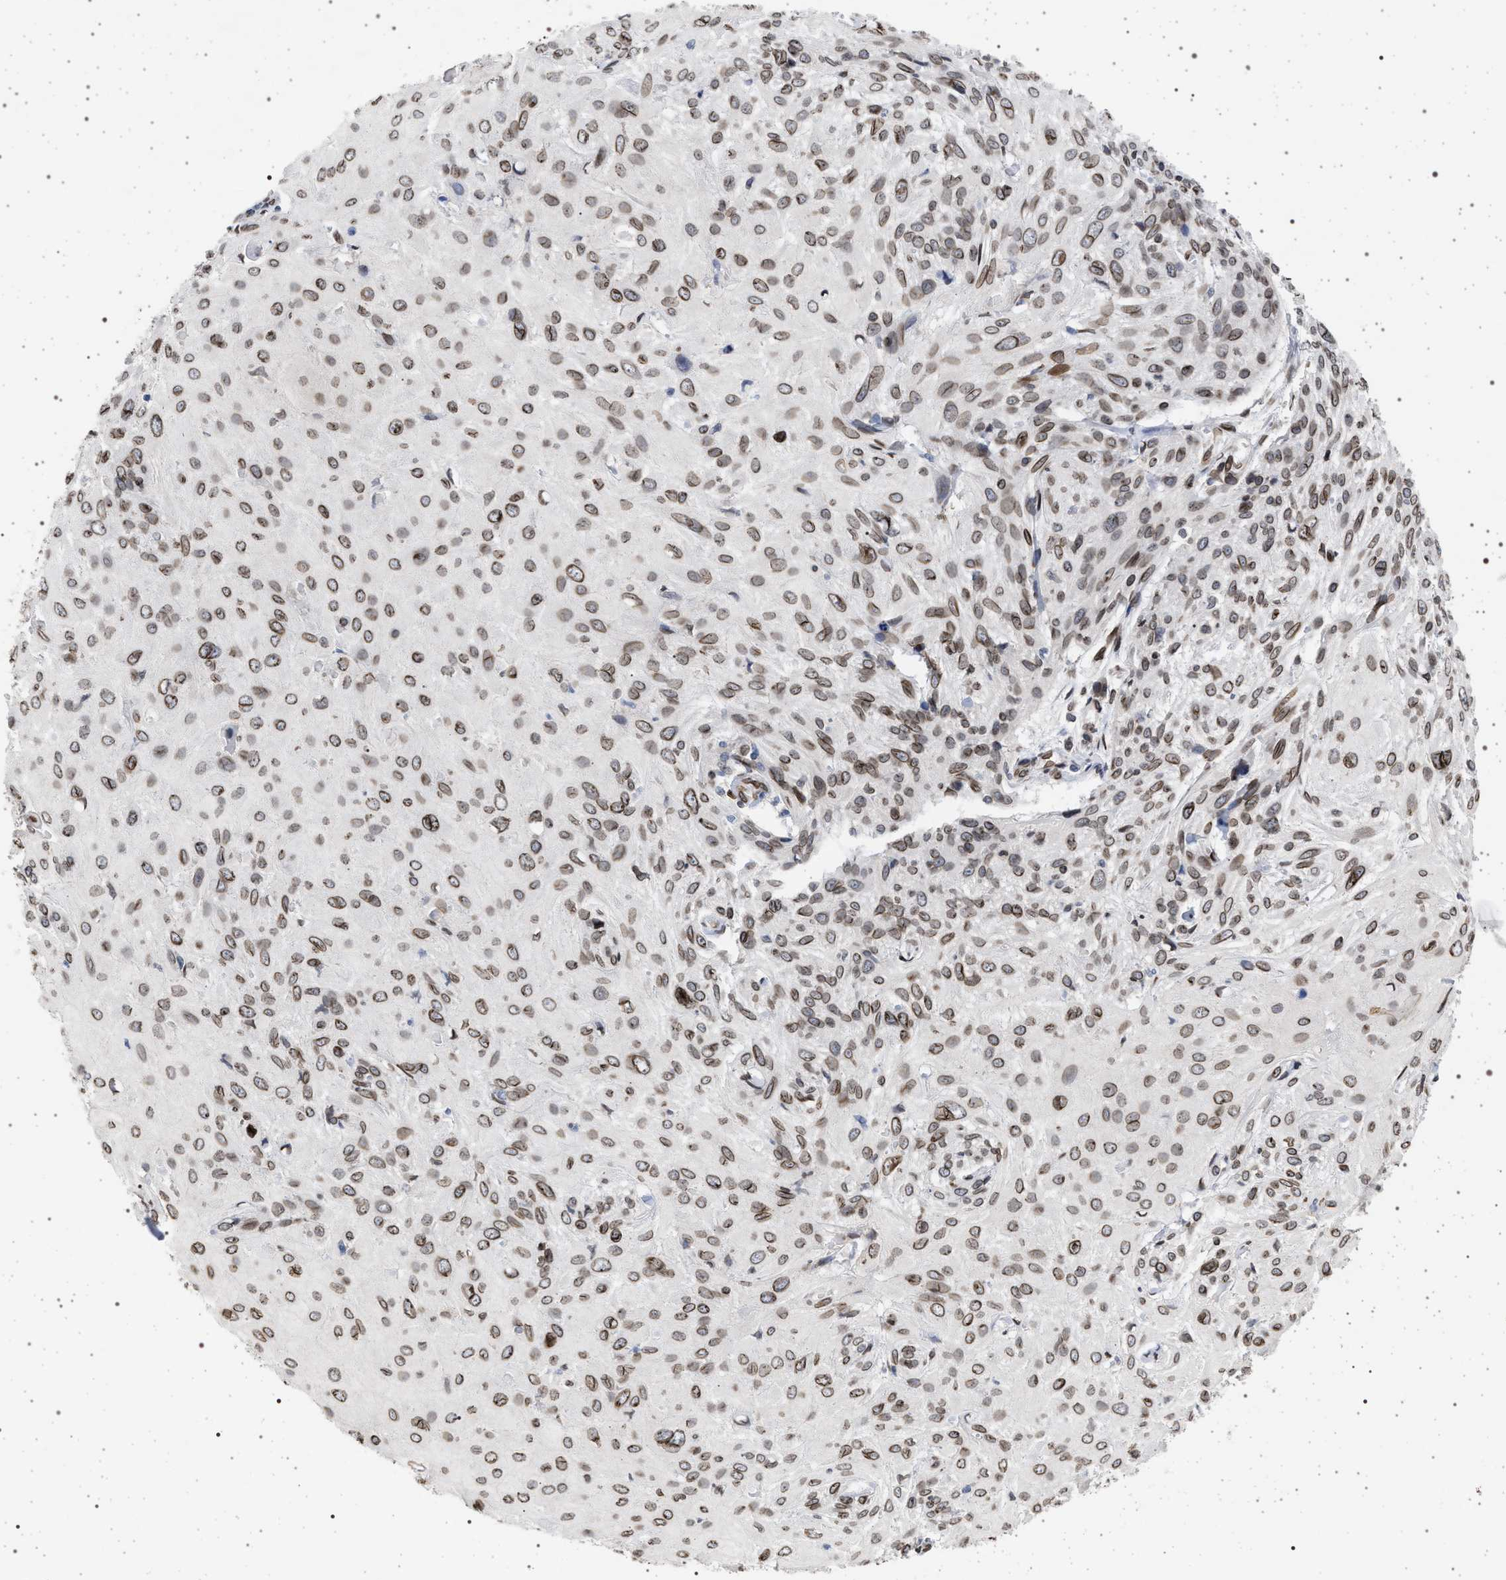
{"staining": {"intensity": "moderate", "quantity": ">75%", "location": "cytoplasmic/membranous,nuclear"}, "tissue": "cervical cancer", "cell_type": "Tumor cells", "image_type": "cancer", "snomed": [{"axis": "morphology", "description": "Squamous cell carcinoma, NOS"}, {"axis": "topography", "description": "Cervix"}], "caption": "Immunohistochemistry (IHC) of squamous cell carcinoma (cervical) exhibits medium levels of moderate cytoplasmic/membranous and nuclear staining in approximately >75% of tumor cells.", "gene": "ING2", "patient": {"sex": "female", "age": 51}}